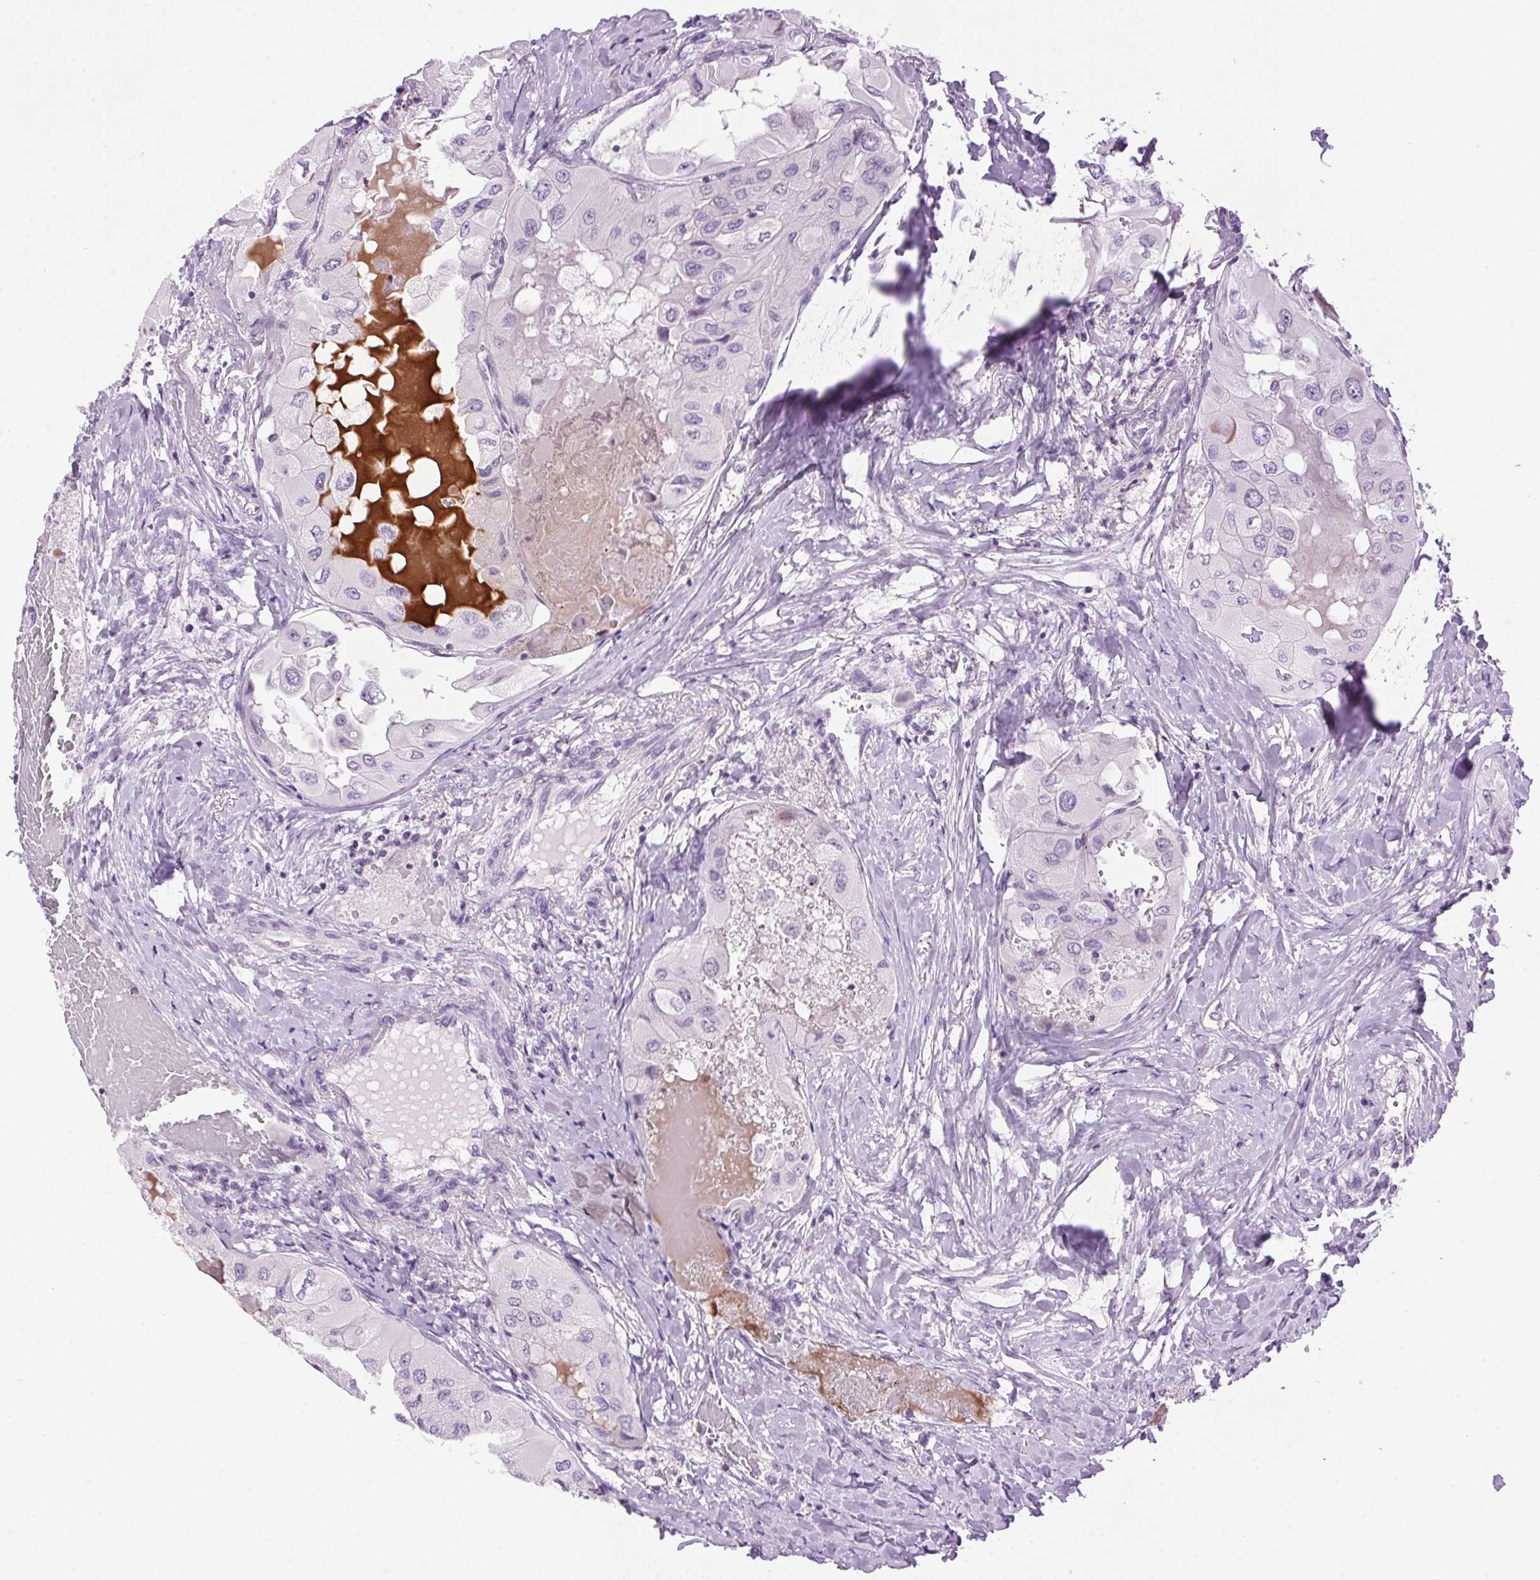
{"staining": {"intensity": "negative", "quantity": "none", "location": "none"}, "tissue": "thyroid cancer", "cell_type": "Tumor cells", "image_type": "cancer", "snomed": [{"axis": "morphology", "description": "Normal tissue, NOS"}, {"axis": "morphology", "description": "Papillary adenocarcinoma, NOS"}, {"axis": "topography", "description": "Thyroid gland"}], "caption": "Immunohistochemistry (IHC) micrograph of neoplastic tissue: human thyroid cancer (papillary adenocarcinoma) stained with DAB (3,3'-diaminobenzidine) reveals no significant protein positivity in tumor cells.", "gene": "TMEM88B", "patient": {"sex": "female", "age": 59}}